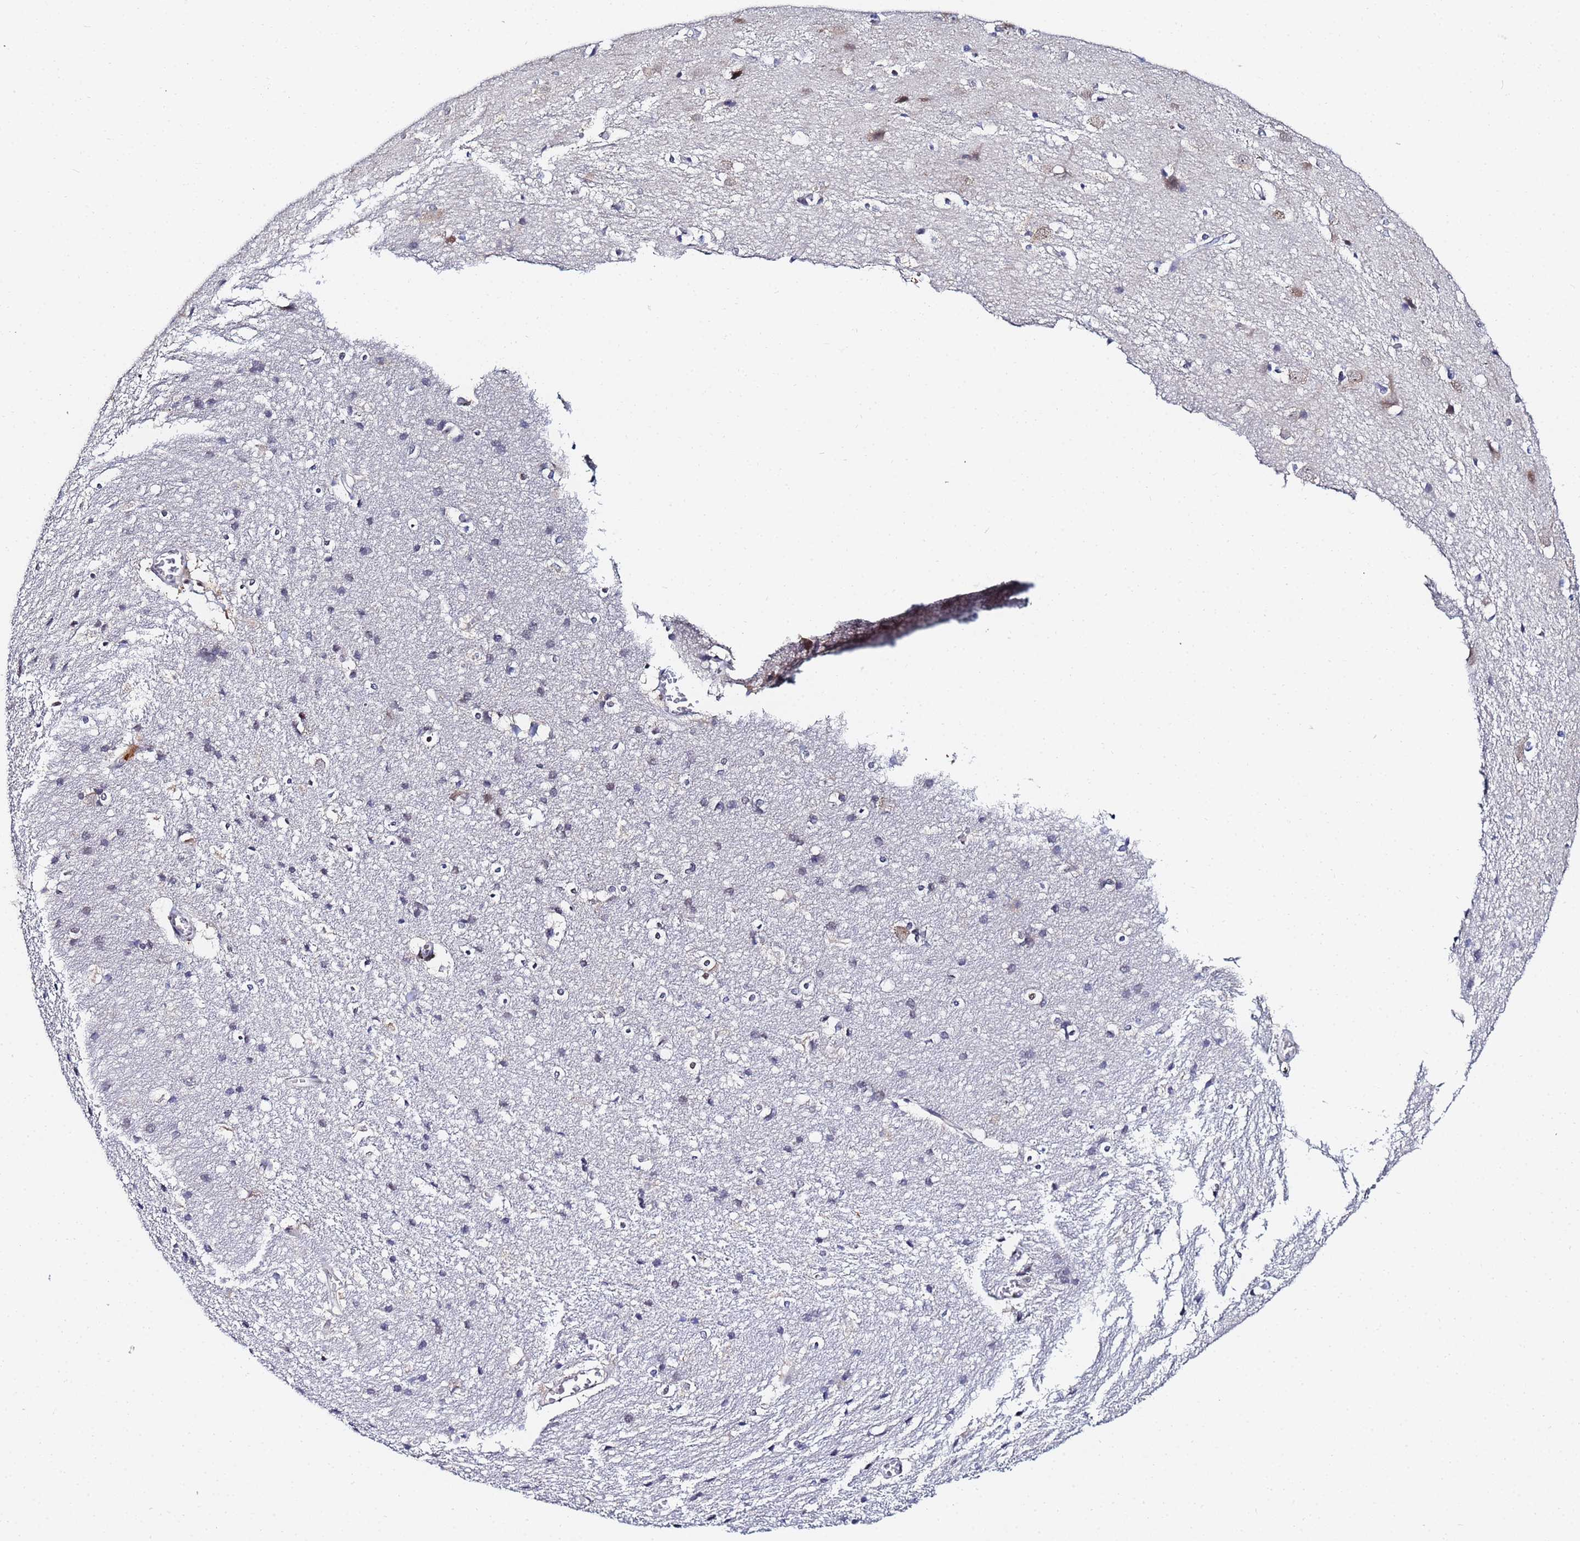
{"staining": {"intensity": "negative", "quantity": "none", "location": "none"}, "tissue": "cerebral cortex", "cell_type": "Endothelial cells", "image_type": "normal", "snomed": [{"axis": "morphology", "description": "Normal tissue, NOS"}, {"axis": "topography", "description": "Cerebral cortex"}], "caption": "The immunohistochemistry micrograph has no significant staining in endothelial cells of cerebral cortex.", "gene": "MTCL1", "patient": {"sex": "male", "age": 54}}